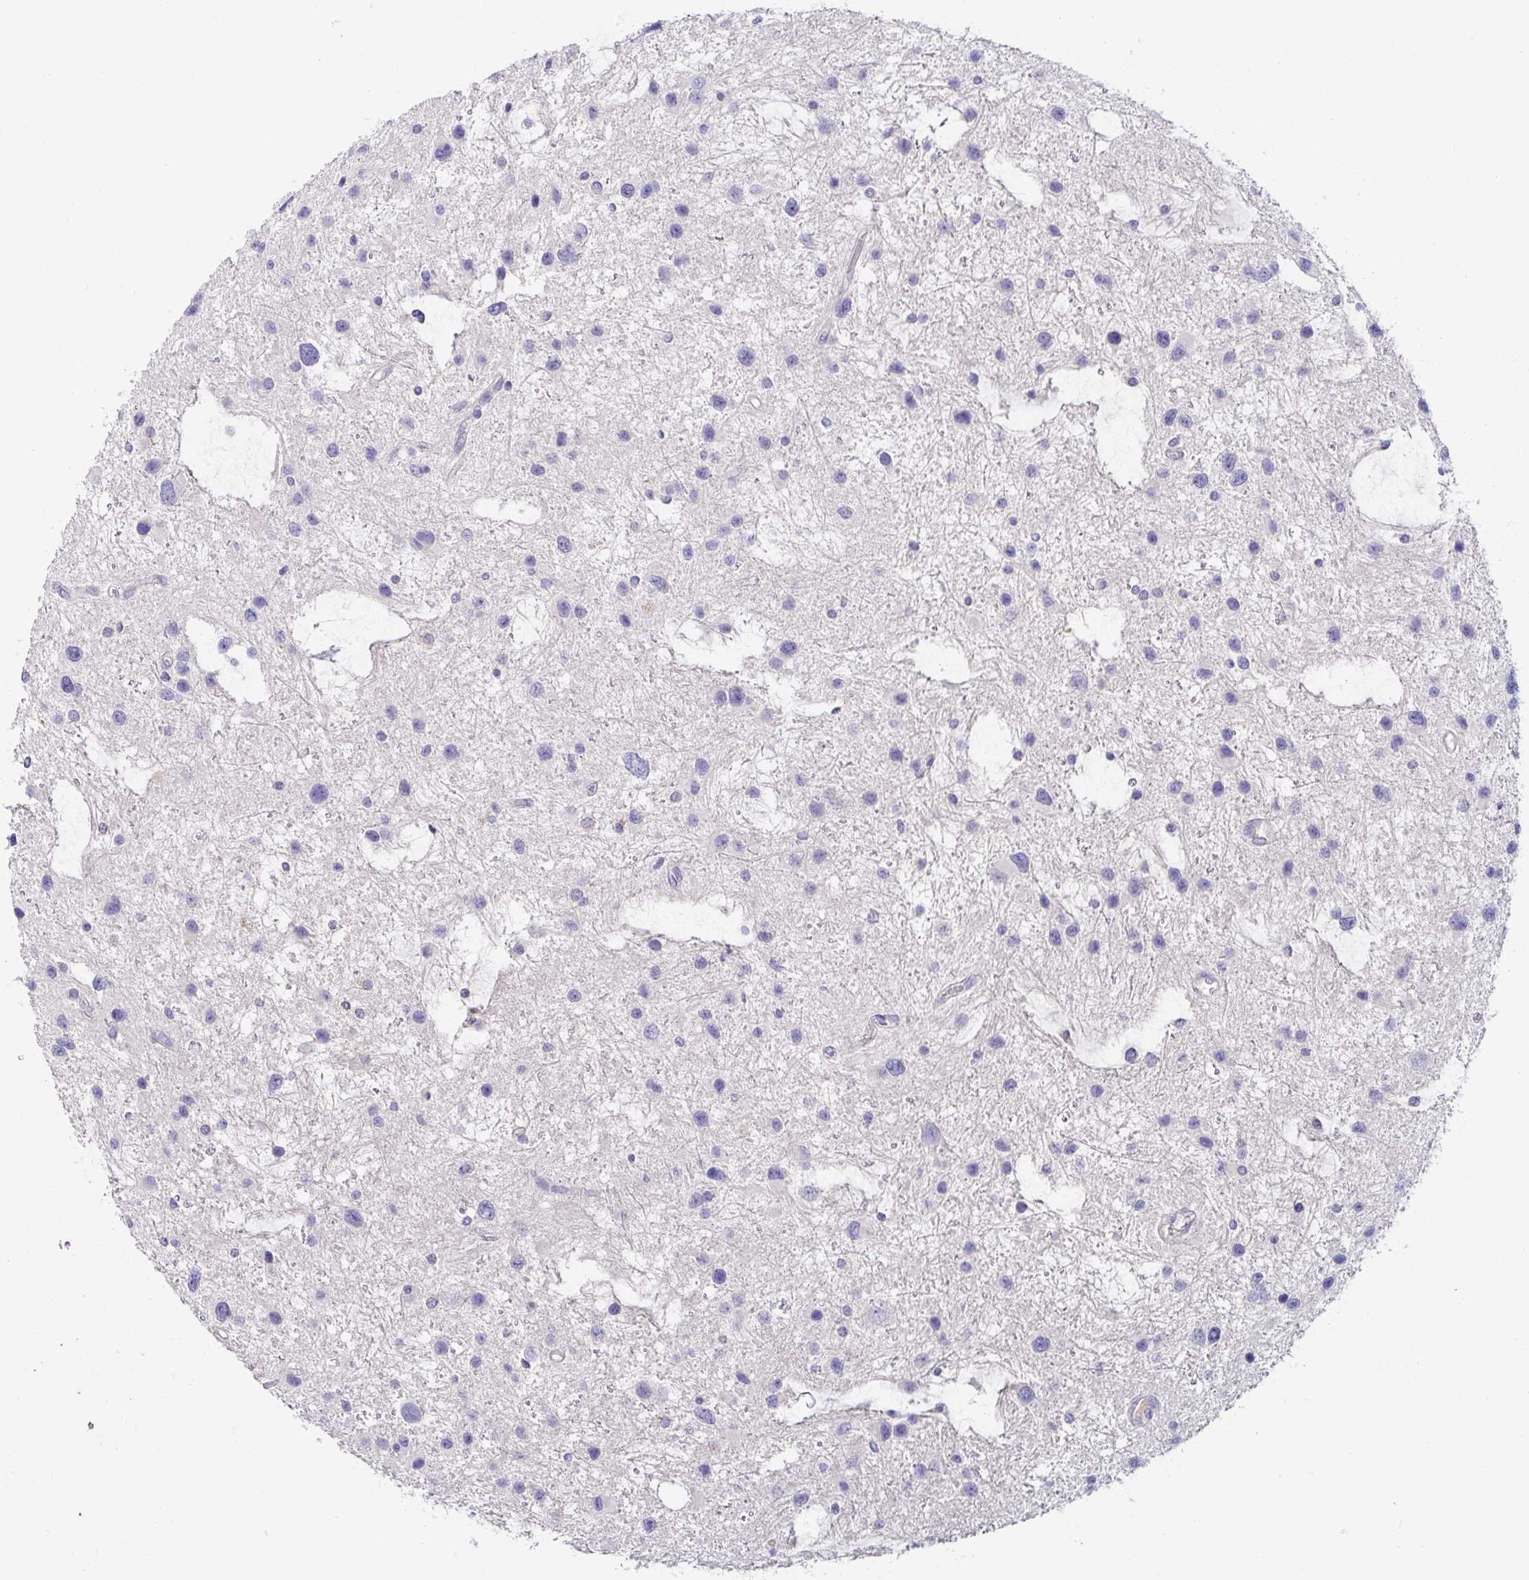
{"staining": {"intensity": "negative", "quantity": "none", "location": "none"}, "tissue": "glioma", "cell_type": "Tumor cells", "image_type": "cancer", "snomed": [{"axis": "morphology", "description": "Glioma, malignant, Low grade"}, {"axis": "topography", "description": "Brain"}], "caption": "Immunohistochemistry of low-grade glioma (malignant) displays no positivity in tumor cells.", "gene": "C4orf17", "patient": {"sex": "female", "age": 32}}